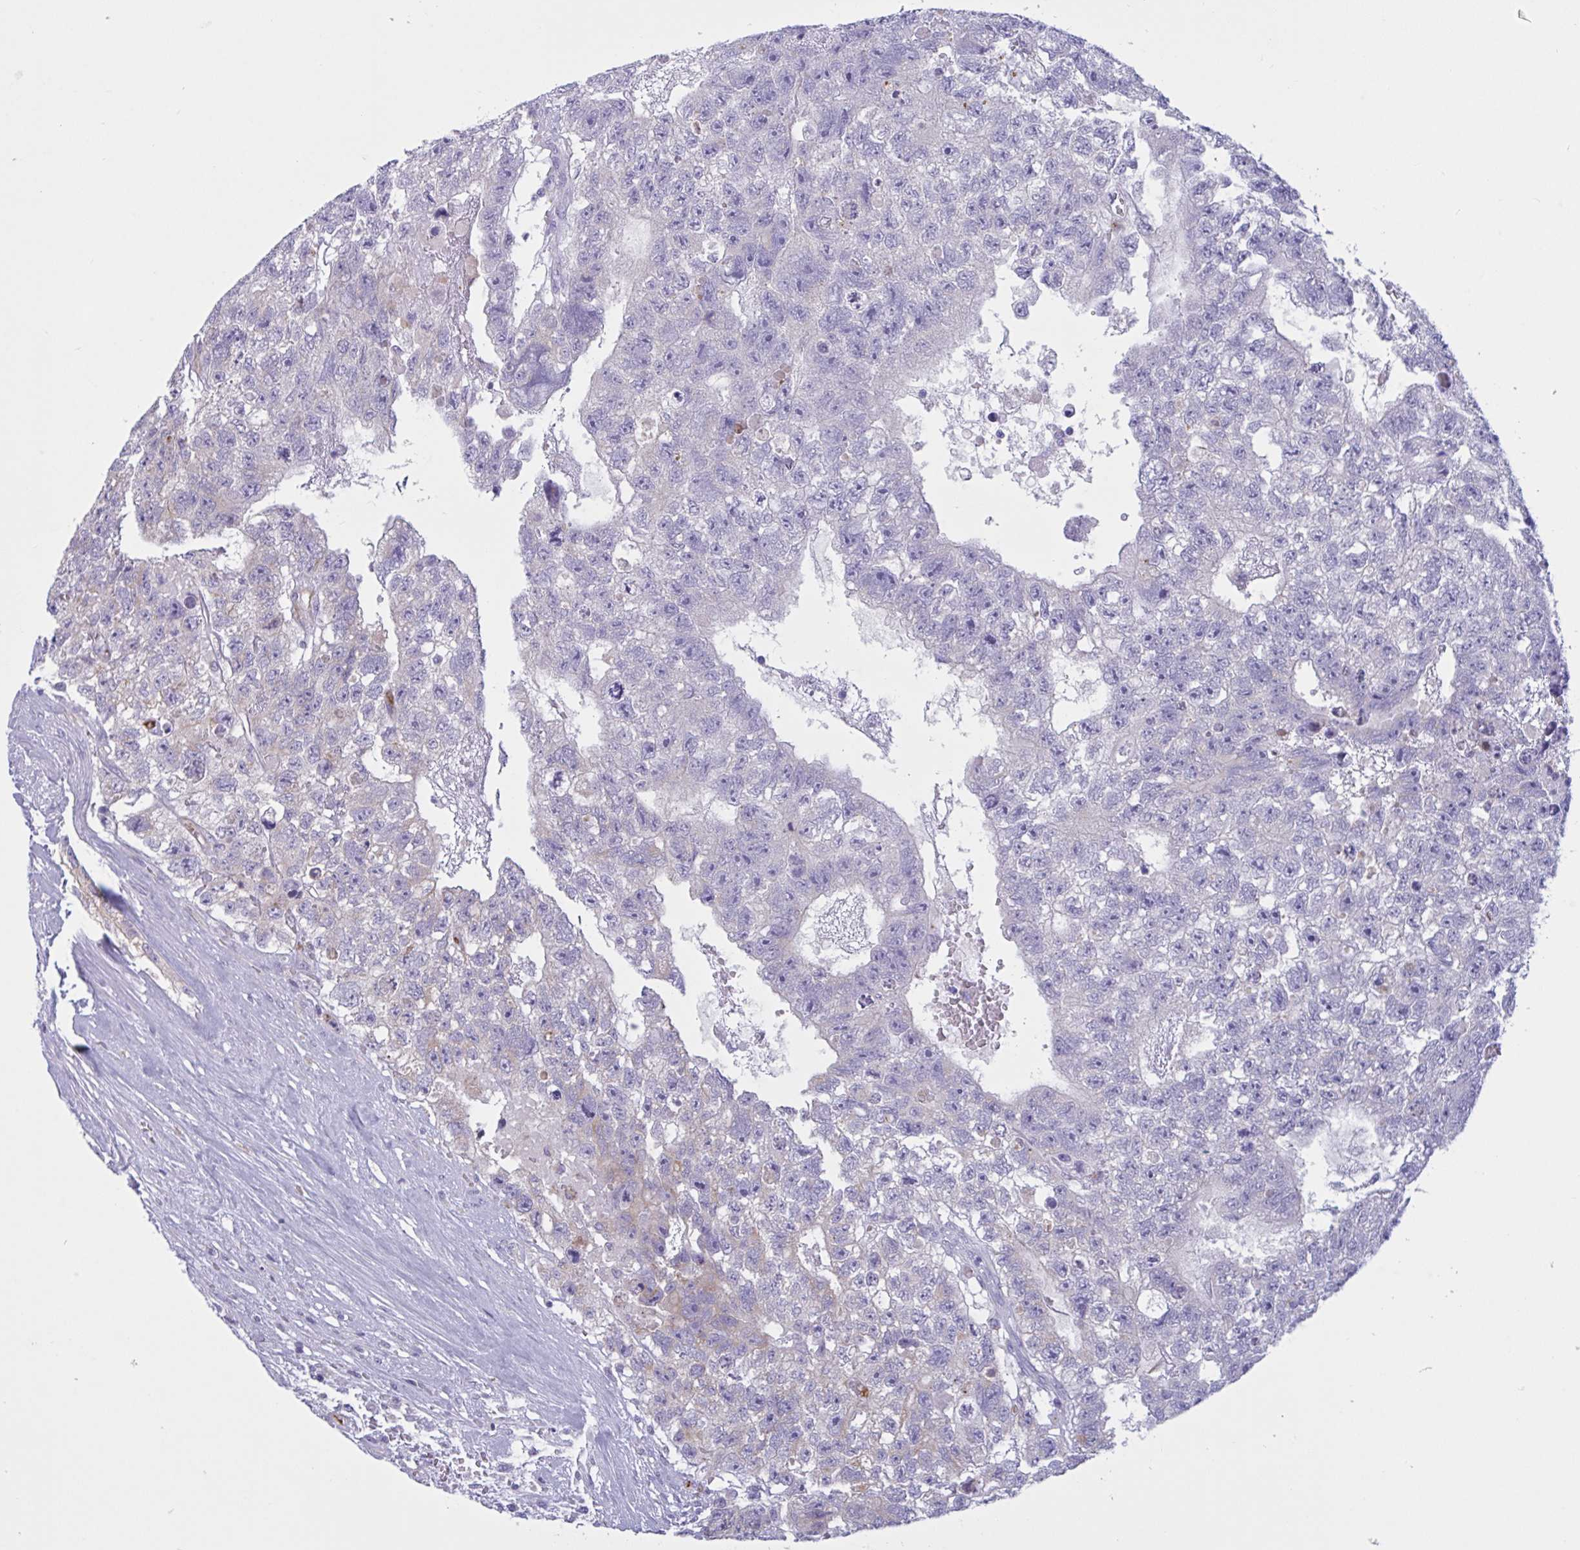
{"staining": {"intensity": "moderate", "quantity": "<25%", "location": "cytoplasmic/membranous"}, "tissue": "testis cancer", "cell_type": "Tumor cells", "image_type": "cancer", "snomed": [{"axis": "morphology", "description": "Carcinoma, Embryonal, NOS"}, {"axis": "topography", "description": "Testis"}], "caption": "This is an image of IHC staining of embryonal carcinoma (testis), which shows moderate staining in the cytoplasmic/membranous of tumor cells.", "gene": "RPL22L1", "patient": {"sex": "male", "age": 26}}